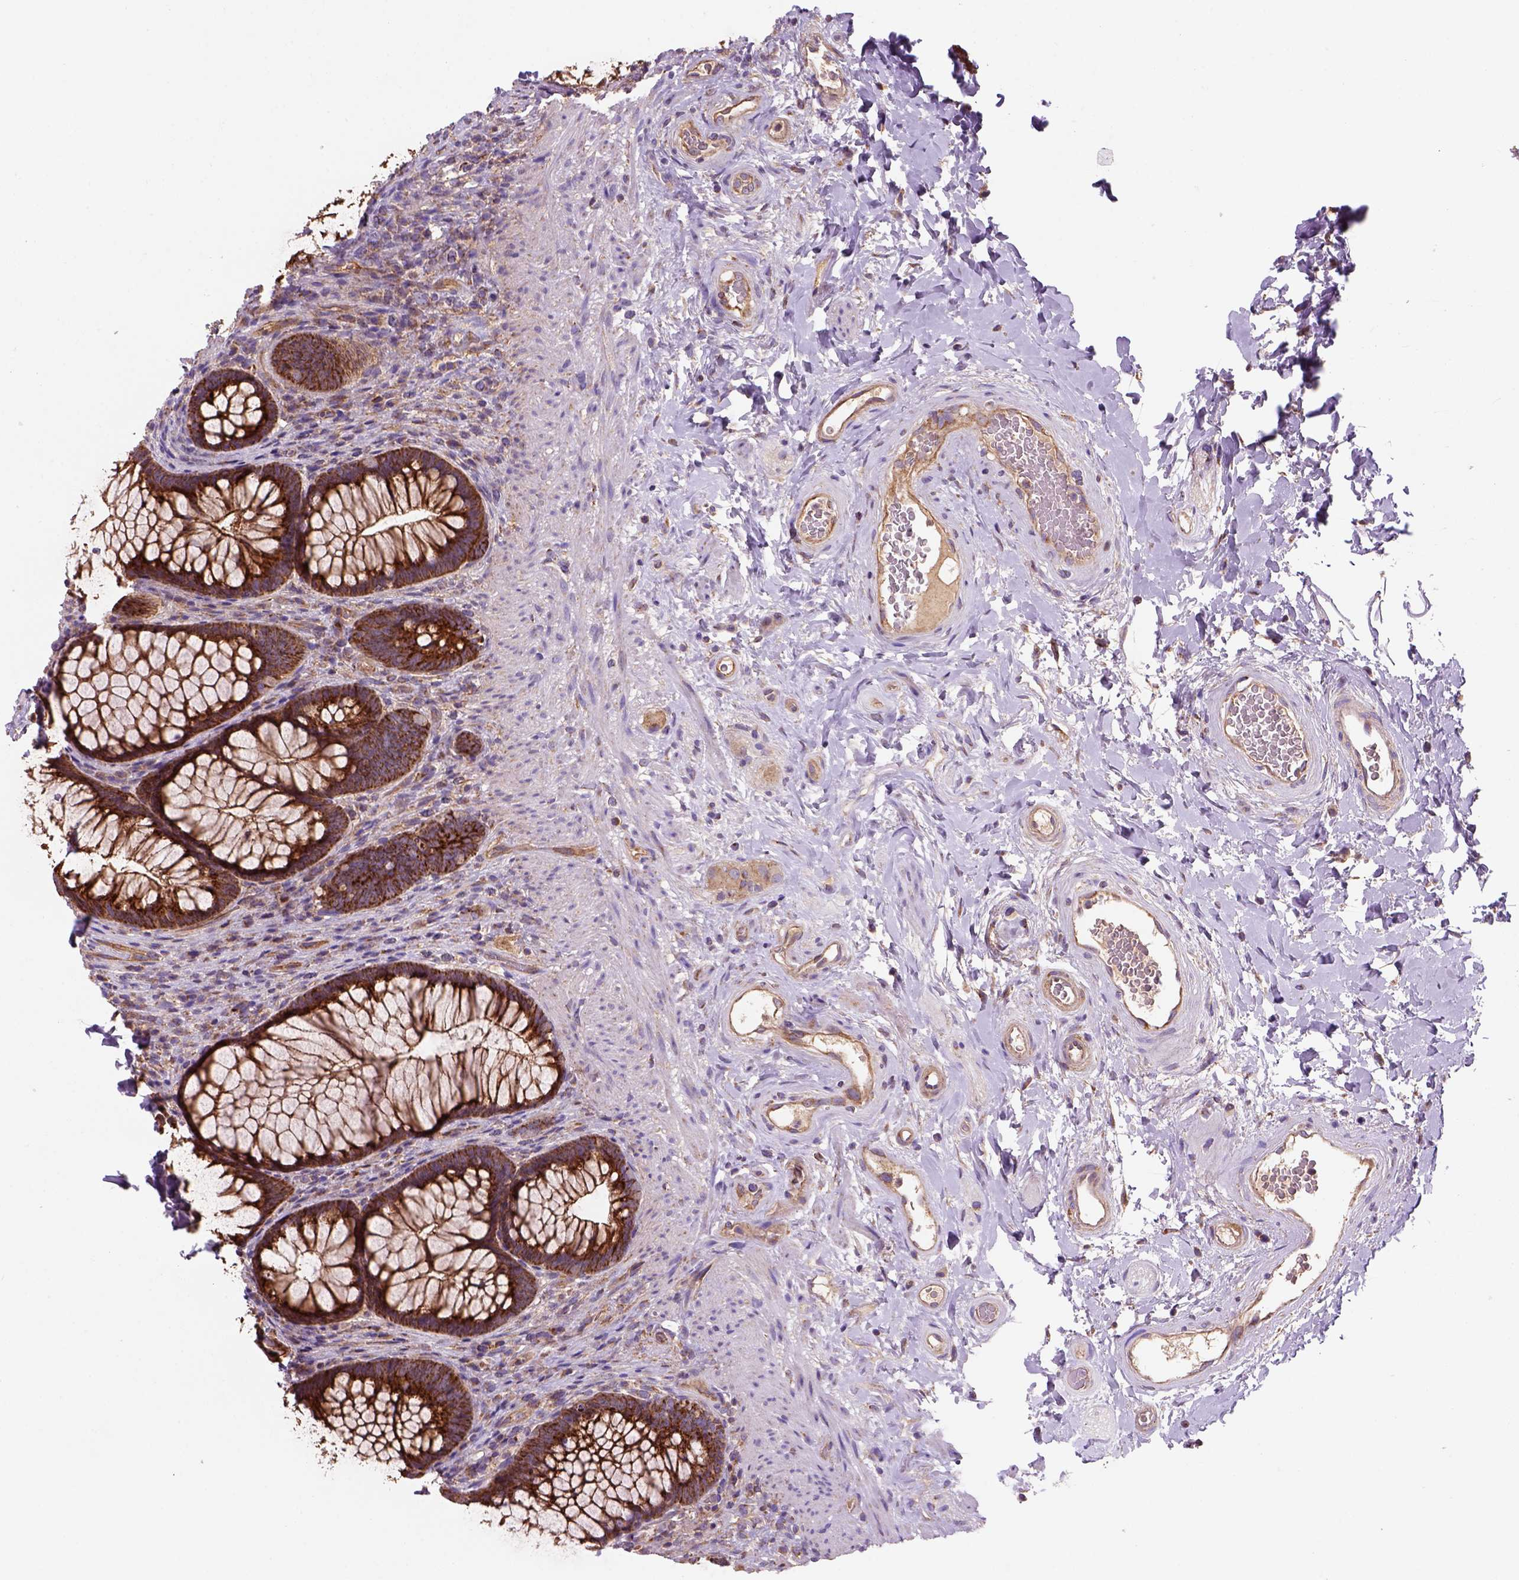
{"staining": {"intensity": "strong", "quantity": ">75%", "location": "cytoplasmic/membranous"}, "tissue": "rectum", "cell_type": "Glandular cells", "image_type": "normal", "snomed": [{"axis": "morphology", "description": "Normal tissue, NOS"}, {"axis": "topography", "description": "Smooth muscle"}, {"axis": "topography", "description": "Rectum"}], "caption": "Strong cytoplasmic/membranous positivity is present in approximately >75% of glandular cells in benign rectum. (DAB IHC, brown staining for protein, blue staining for nuclei).", "gene": "WARS2", "patient": {"sex": "male", "age": 53}}